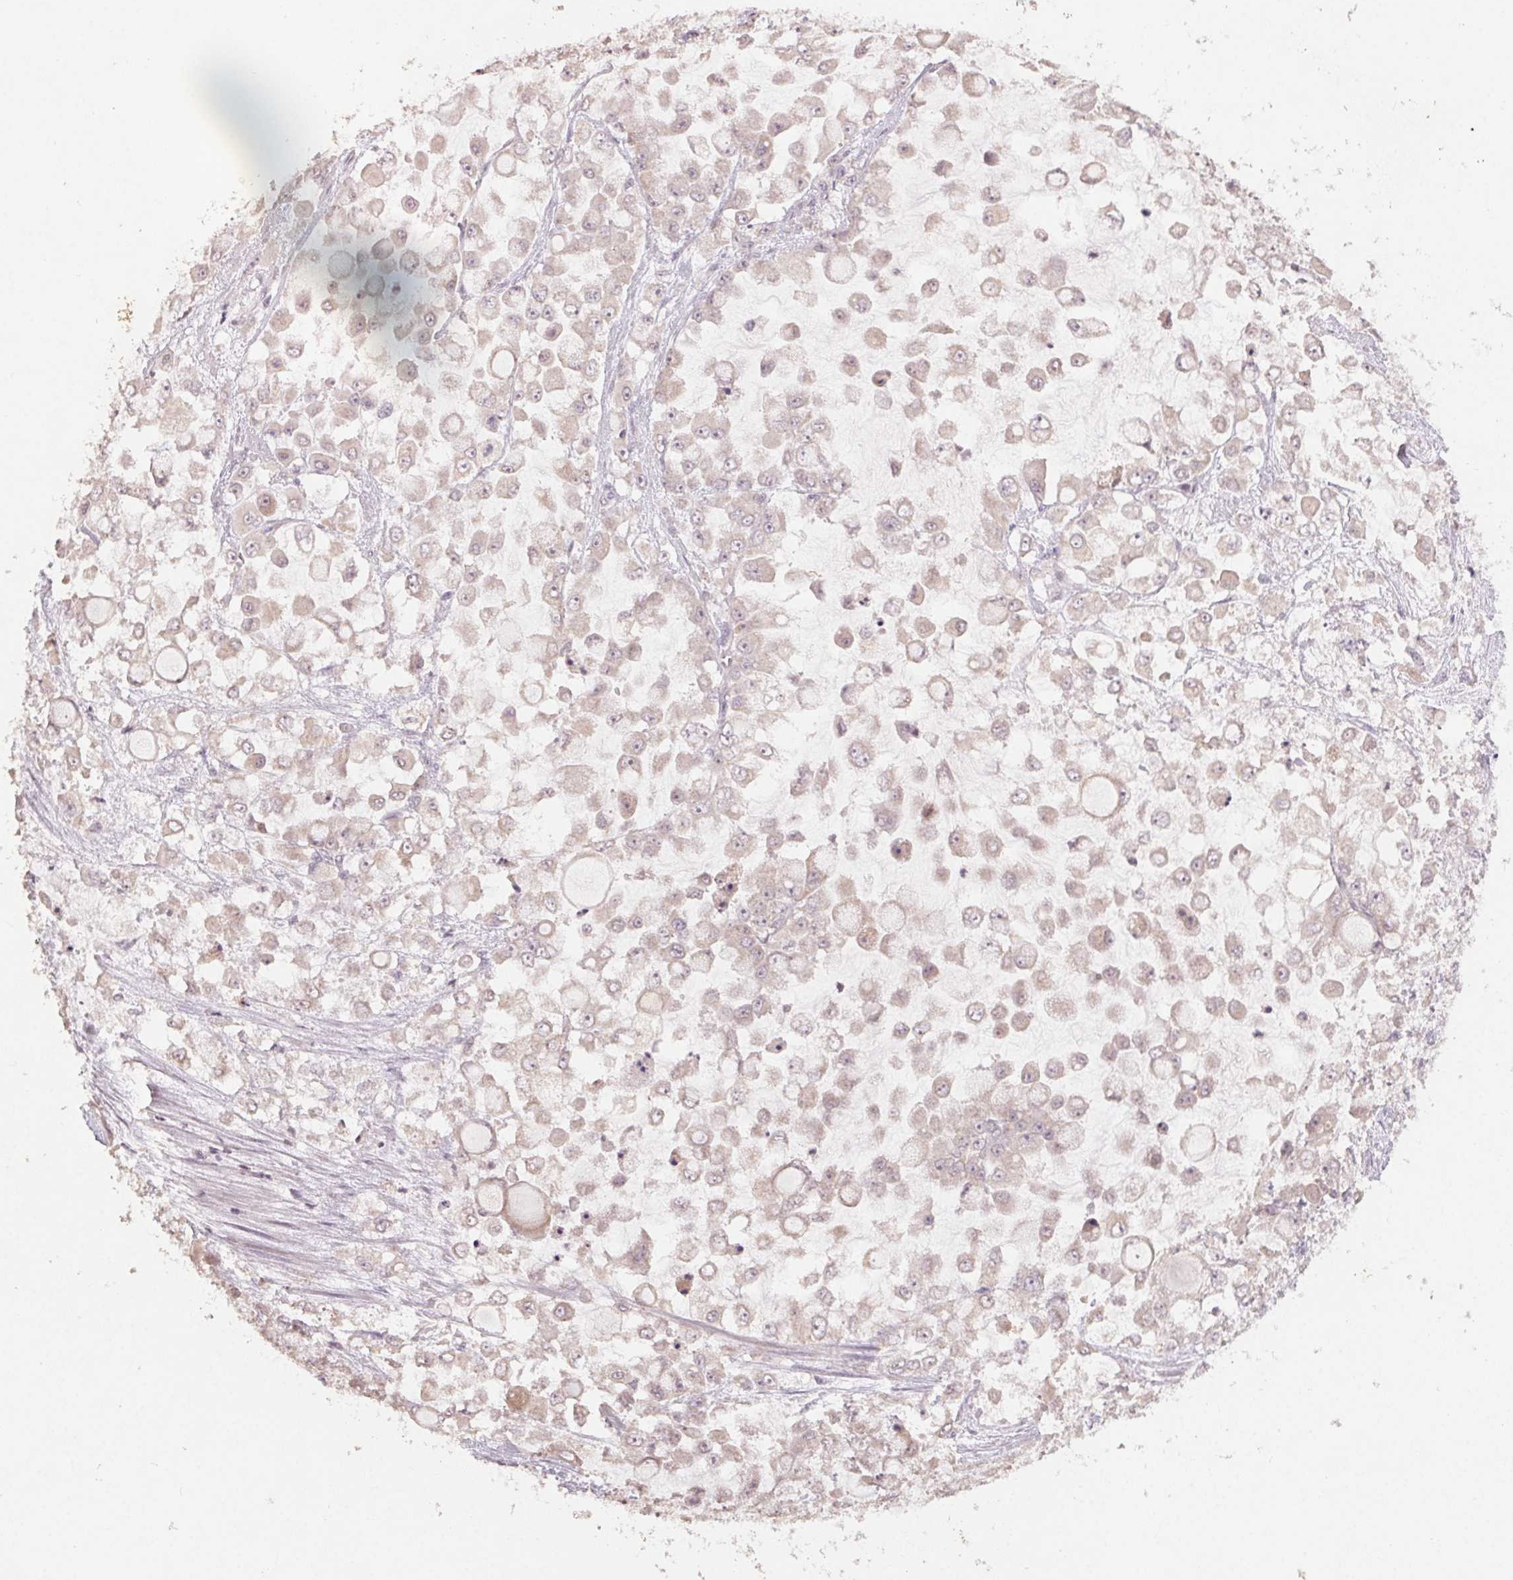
{"staining": {"intensity": "weak", "quantity": "25%-75%", "location": "cytoplasmic/membranous"}, "tissue": "stomach cancer", "cell_type": "Tumor cells", "image_type": "cancer", "snomed": [{"axis": "morphology", "description": "Adenocarcinoma, NOS"}, {"axis": "topography", "description": "Stomach"}], "caption": "This histopathology image reveals stomach cancer (adenocarcinoma) stained with immunohistochemistry to label a protein in brown. The cytoplasmic/membranous of tumor cells show weak positivity for the protein. Nuclei are counter-stained blue.", "gene": "KLRC3", "patient": {"sex": "female", "age": 76}}